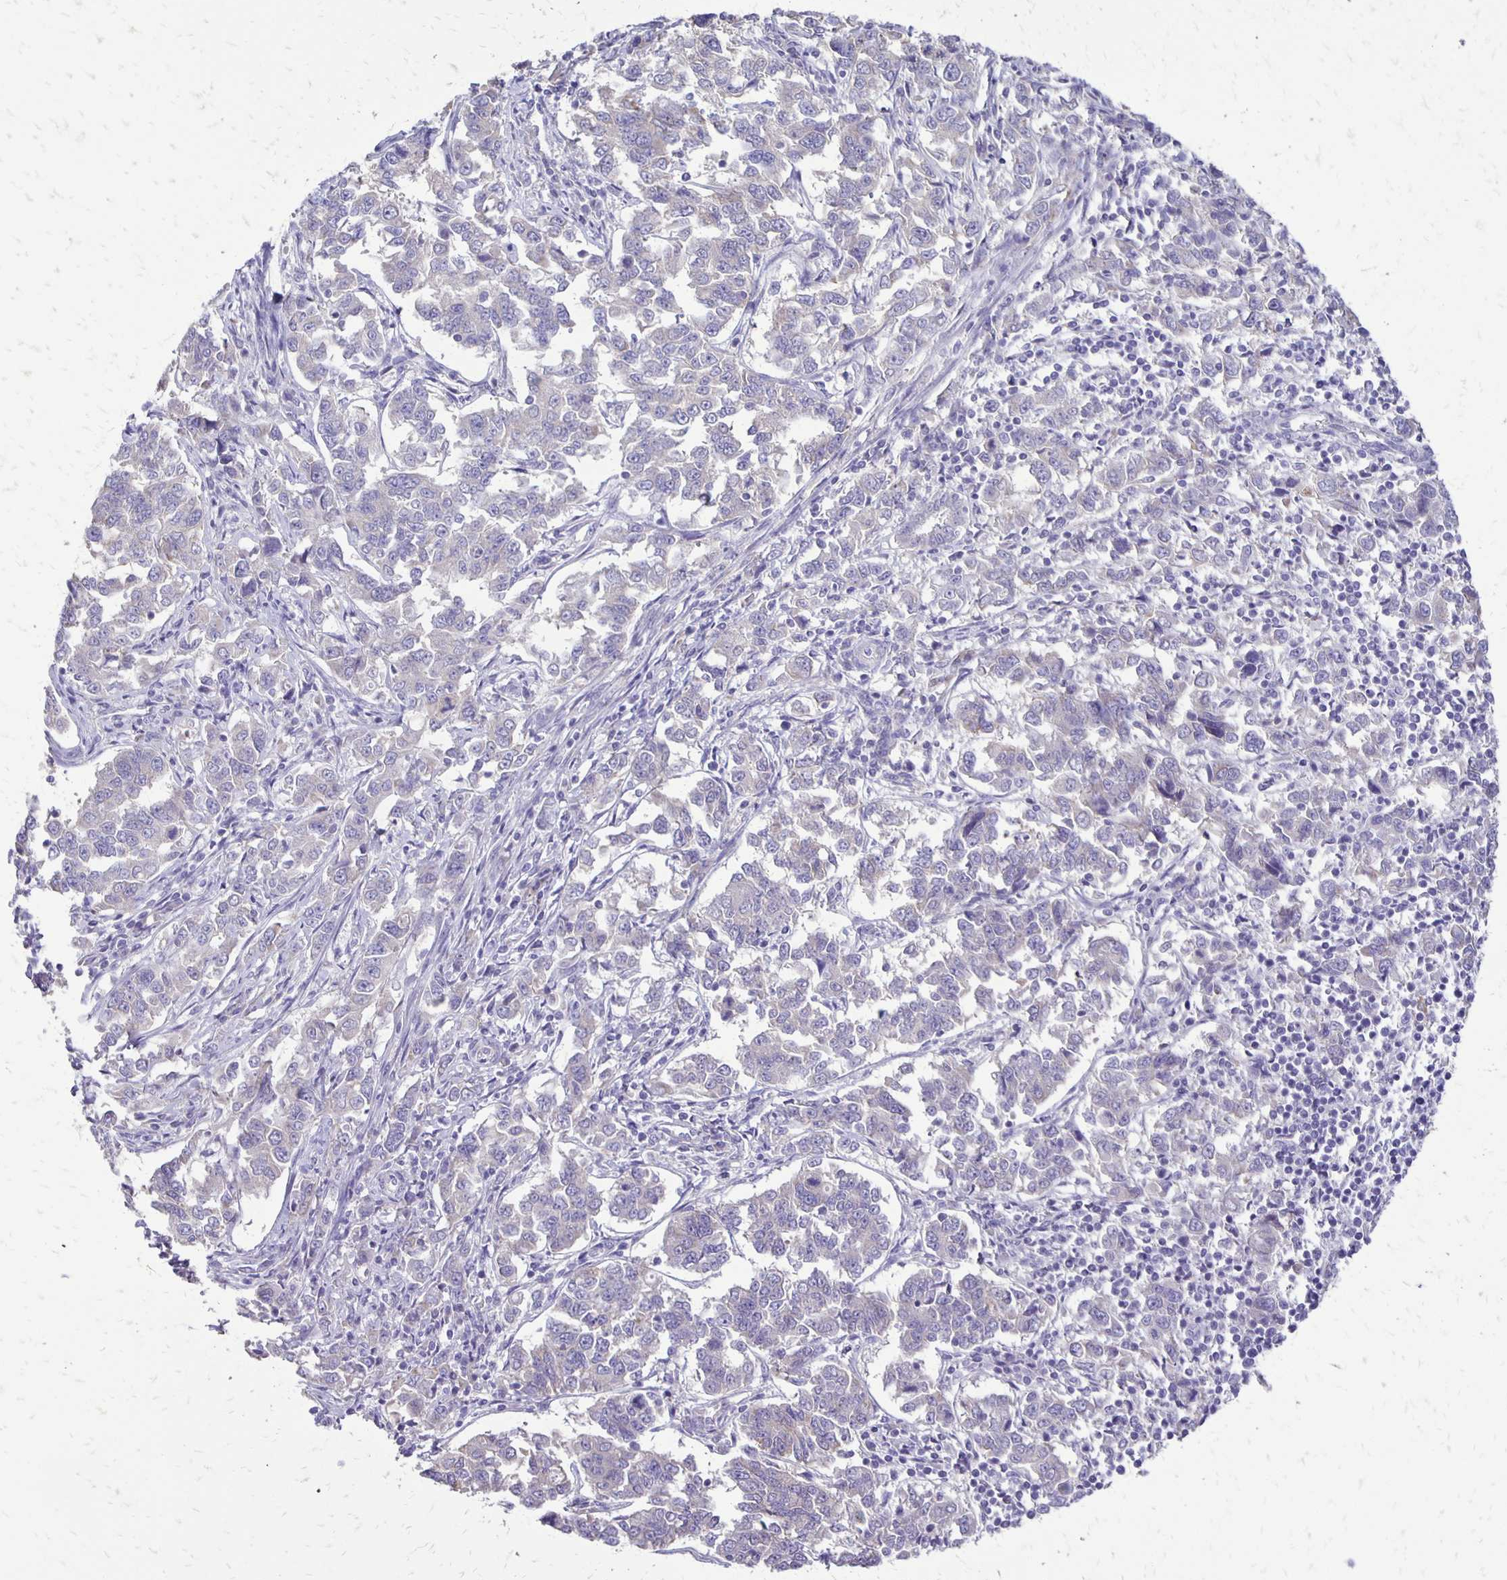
{"staining": {"intensity": "negative", "quantity": "none", "location": "none"}, "tissue": "endometrial cancer", "cell_type": "Tumor cells", "image_type": "cancer", "snomed": [{"axis": "morphology", "description": "Adenocarcinoma, NOS"}, {"axis": "topography", "description": "Endometrium"}], "caption": "A photomicrograph of endometrial cancer stained for a protein shows no brown staining in tumor cells.", "gene": "ANKRD45", "patient": {"sex": "female", "age": 43}}